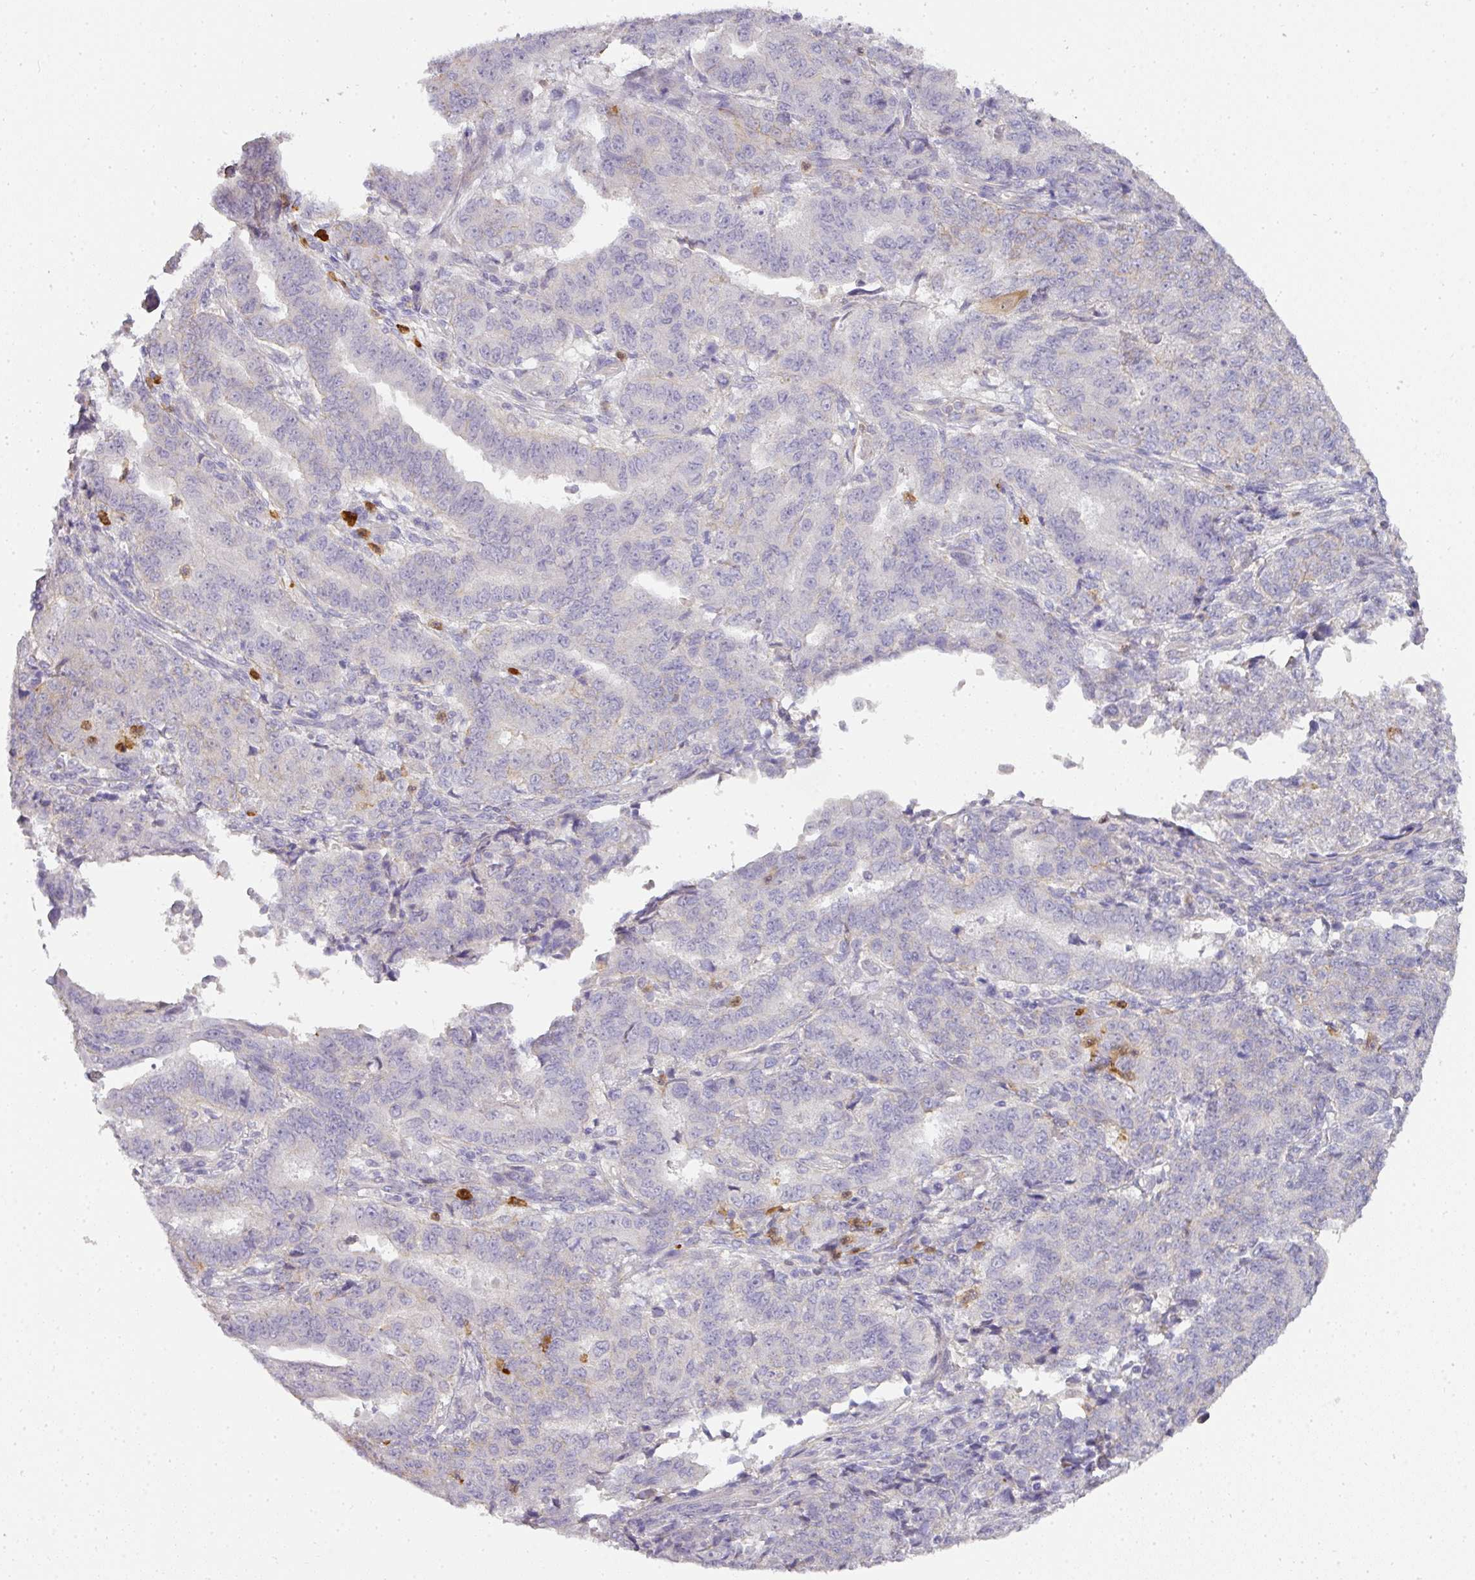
{"staining": {"intensity": "negative", "quantity": "none", "location": "none"}, "tissue": "endometrial cancer", "cell_type": "Tumor cells", "image_type": "cancer", "snomed": [{"axis": "morphology", "description": "Adenocarcinoma, NOS"}, {"axis": "topography", "description": "Endometrium"}], "caption": "The image exhibits no significant expression in tumor cells of endometrial cancer (adenocarcinoma). Brightfield microscopy of immunohistochemistry (IHC) stained with DAB (3,3'-diaminobenzidine) (brown) and hematoxylin (blue), captured at high magnification.", "gene": "HHEX", "patient": {"sex": "female", "age": 50}}